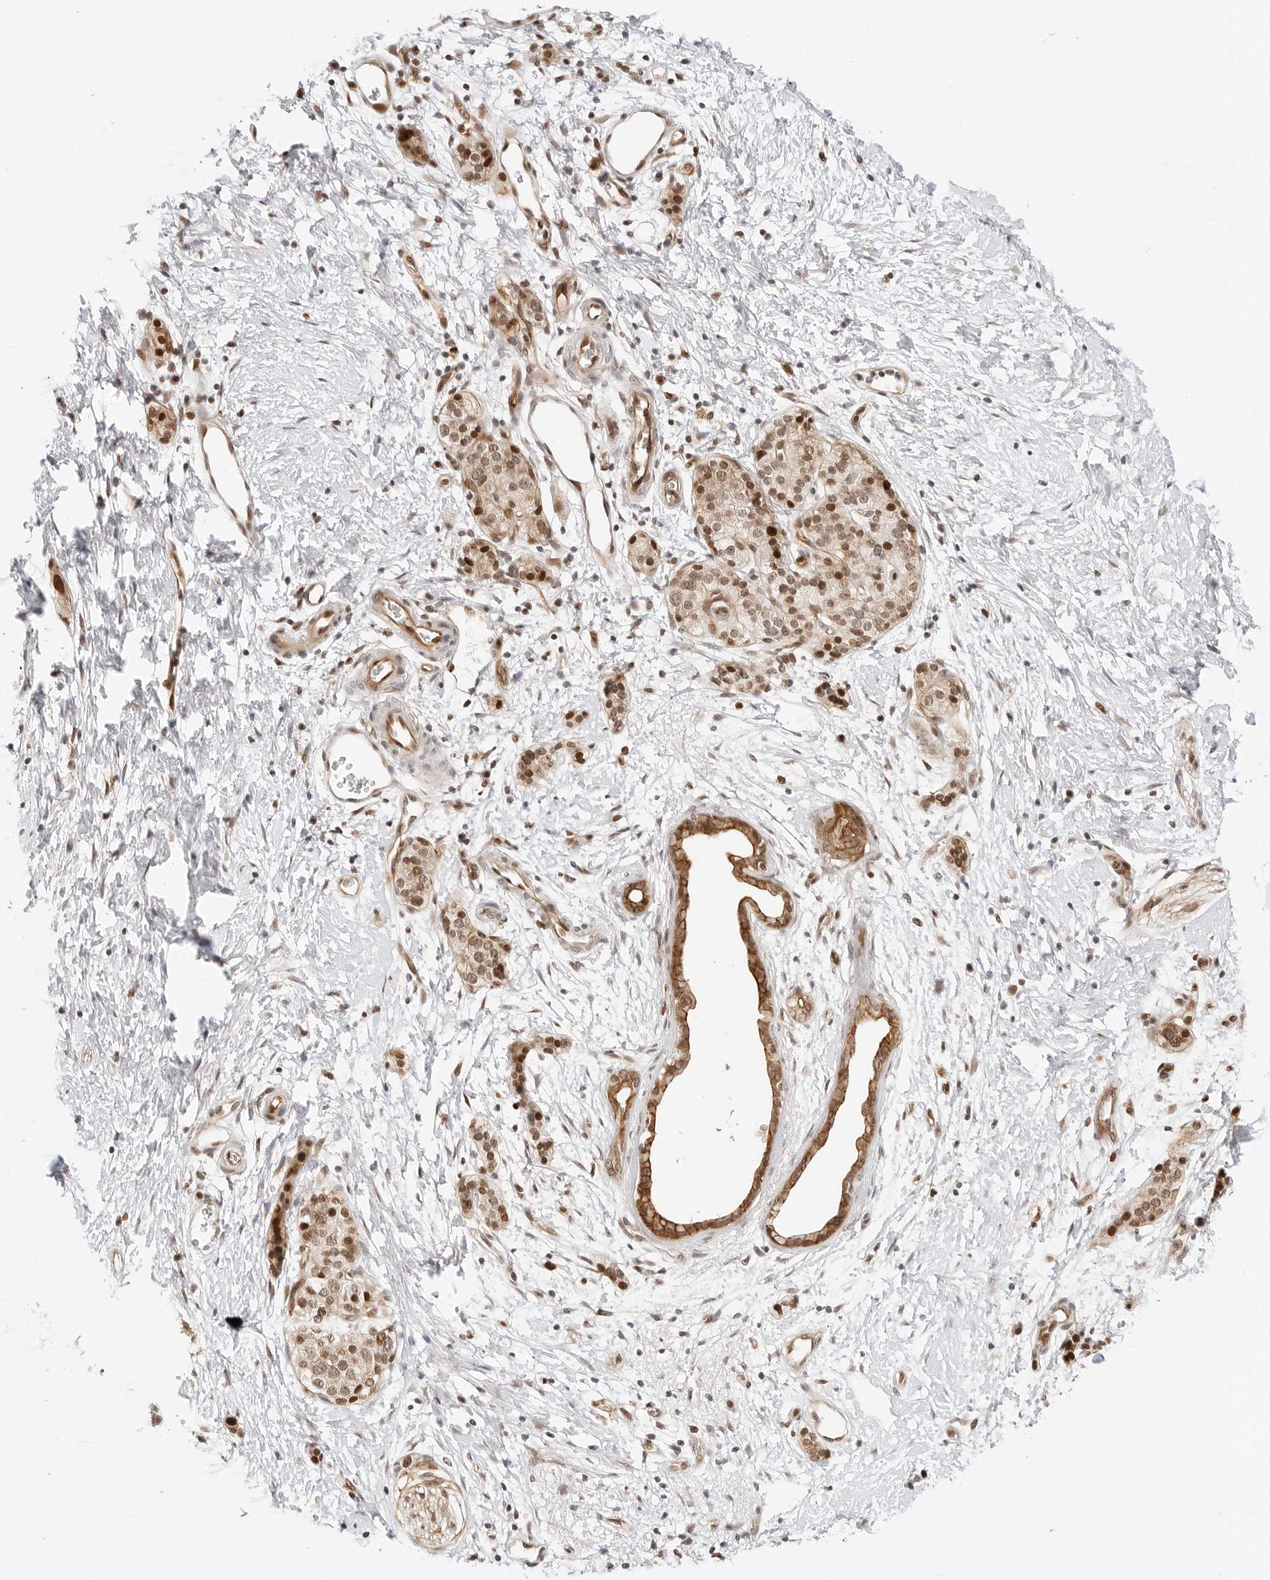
{"staining": {"intensity": "moderate", "quantity": ">75%", "location": "cytoplasmic/membranous,nuclear"}, "tissue": "pancreatic cancer", "cell_type": "Tumor cells", "image_type": "cancer", "snomed": [{"axis": "morphology", "description": "Adenocarcinoma, NOS"}, {"axis": "topography", "description": "Pancreas"}], "caption": "Moderate cytoplasmic/membranous and nuclear protein staining is appreciated in about >75% of tumor cells in pancreatic cancer (adenocarcinoma).", "gene": "ZNF613", "patient": {"sex": "male", "age": 50}}